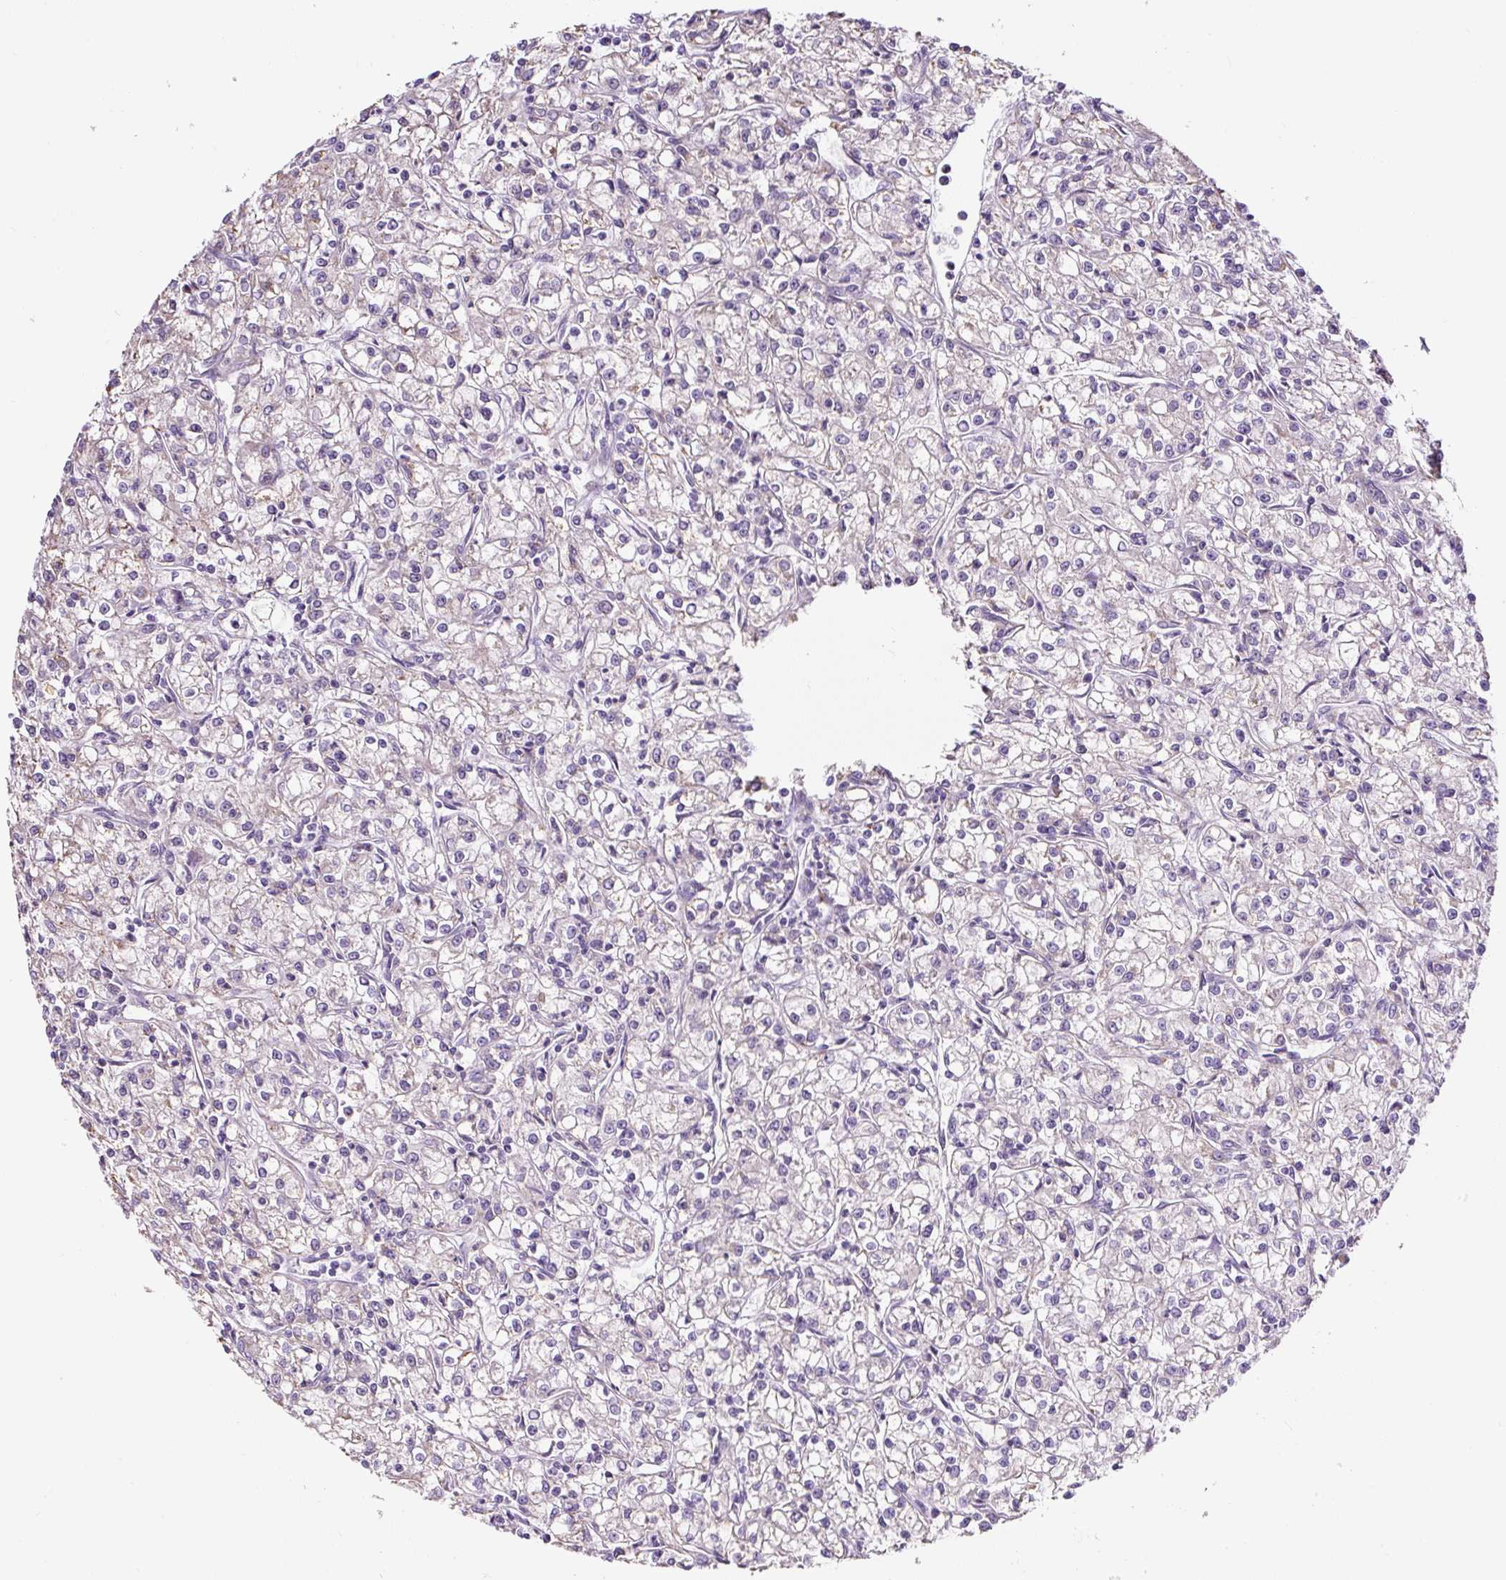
{"staining": {"intensity": "negative", "quantity": "none", "location": "none"}, "tissue": "renal cancer", "cell_type": "Tumor cells", "image_type": "cancer", "snomed": [{"axis": "morphology", "description": "Adenocarcinoma, NOS"}, {"axis": "topography", "description": "Kidney"}], "caption": "This is an immunohistochemistry (IHC) photomicrograph of renal cancer. There is no expression in tumor cells.", "gene": "HPS4", "patient": {"sex": "female", "age": 59}}